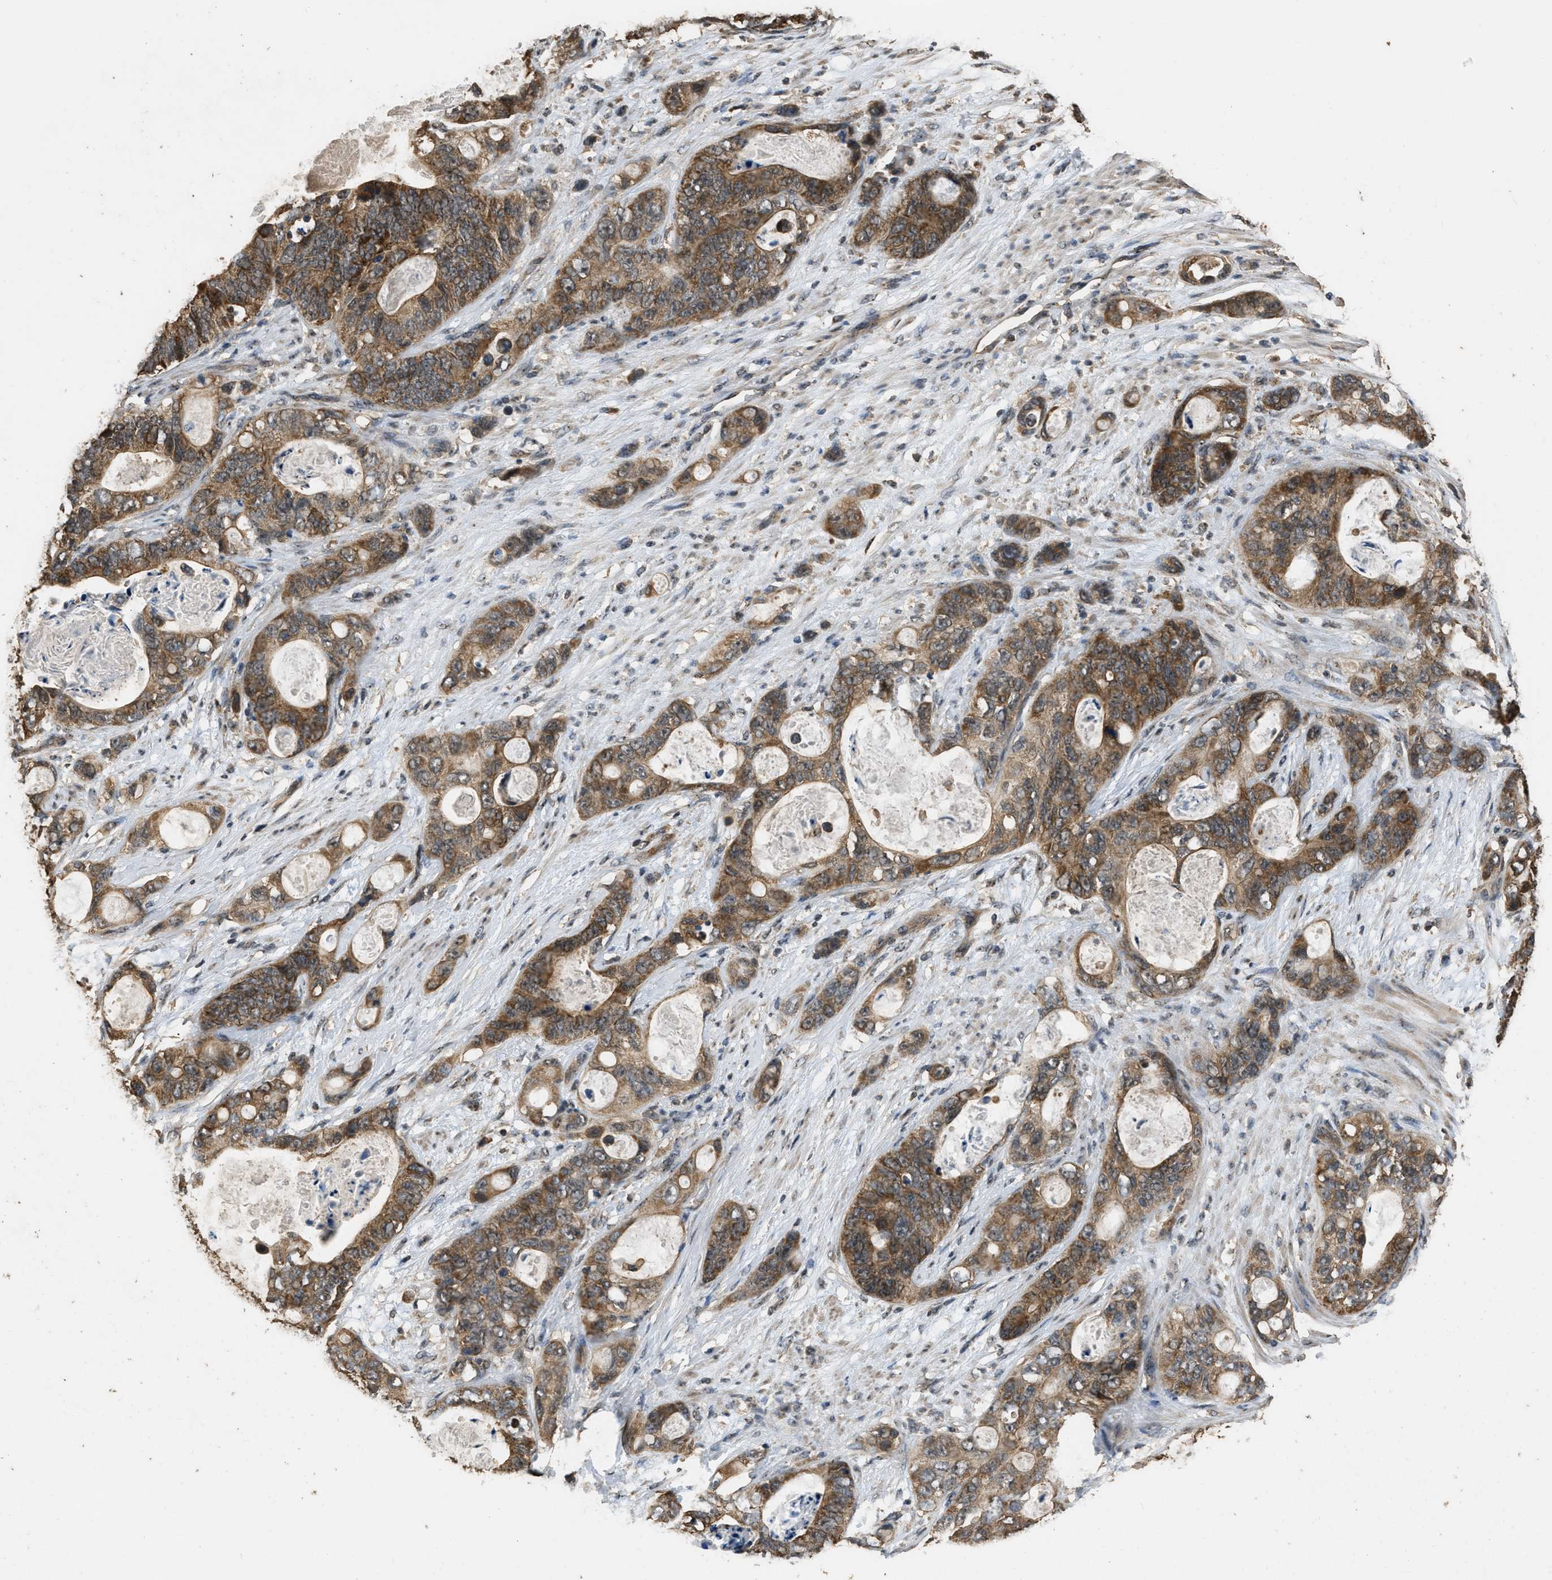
{"staining": {"intensity": "moderate", "quantity": ">75%", "location": "cytoplasmic/membranous"}, "tissue": "stomach cancer", "cell_type": "Tumor cells", "image_type": "cancer", "snomed": [{"axis": "morphology", "description": "Normal tissue, NOS"}, {"axis": "morphology", "description": "Adenocarcinoma, NOS"}, {"axis": "topography", "description": "Stomach"}], "caption": "Adenocarcinoma (stomach) stained with immunohistochemistry displays moderate cytoplasmic/membranous staining in approximately >75% of tumor cells.", "gene": "DENND6B", "patient": {"sex": "female", "age": 89}}